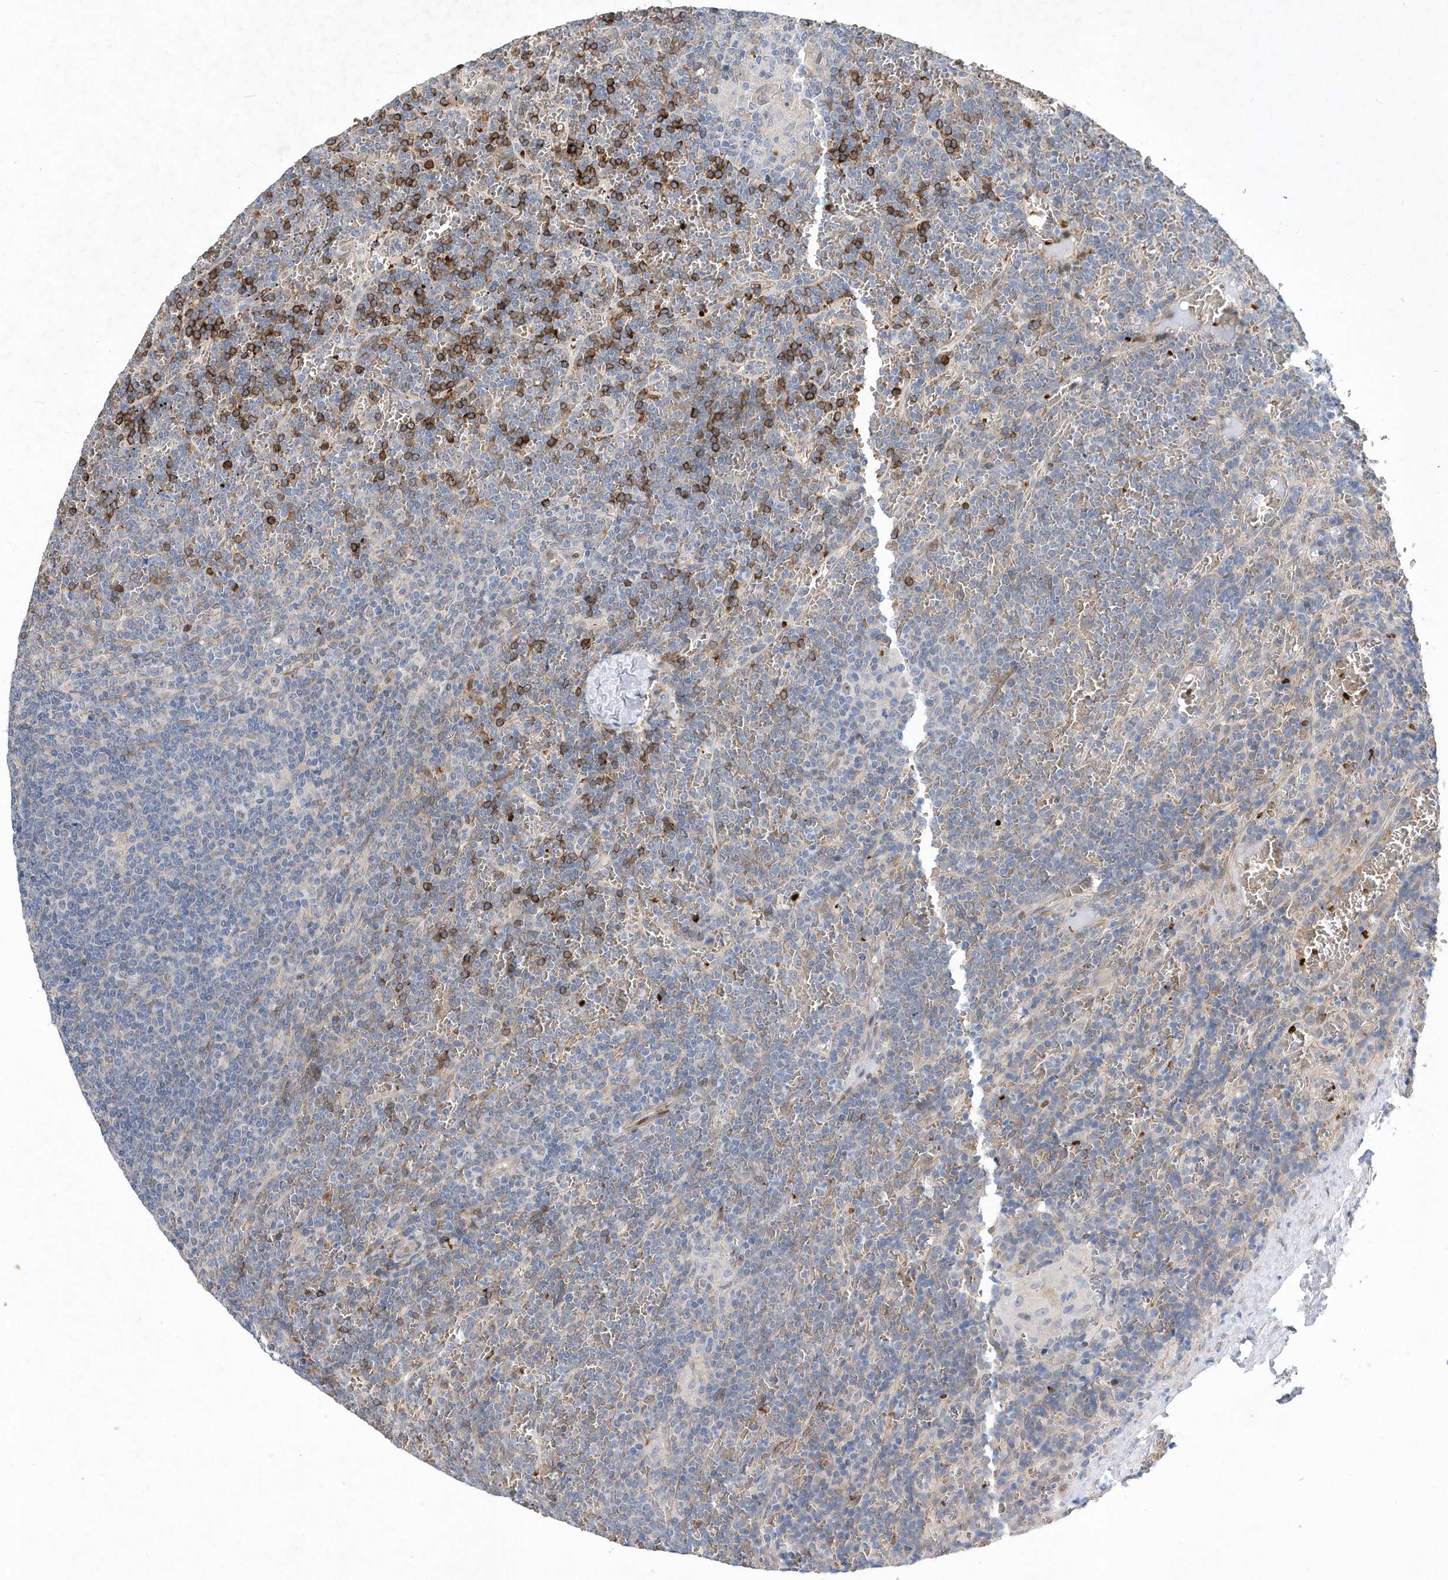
{"staining": {"intensity": "negative", "quantity": "none", "location": "none"}, "tissue": "lymphoma", "cell_type": "Tumor cells", "image_type": "cancer", "snomed": [{"axis": "morphology", "description": "Malignant lymphoma, non-Hodgkin's type, Low grade"}, {"axis": "topography", "description": "Spleen"}], "caption": "Tumor cells show no significant expression in lymphoma.", "gene": "ZNF875", "patient": {"sex": "female", "age": 19}}